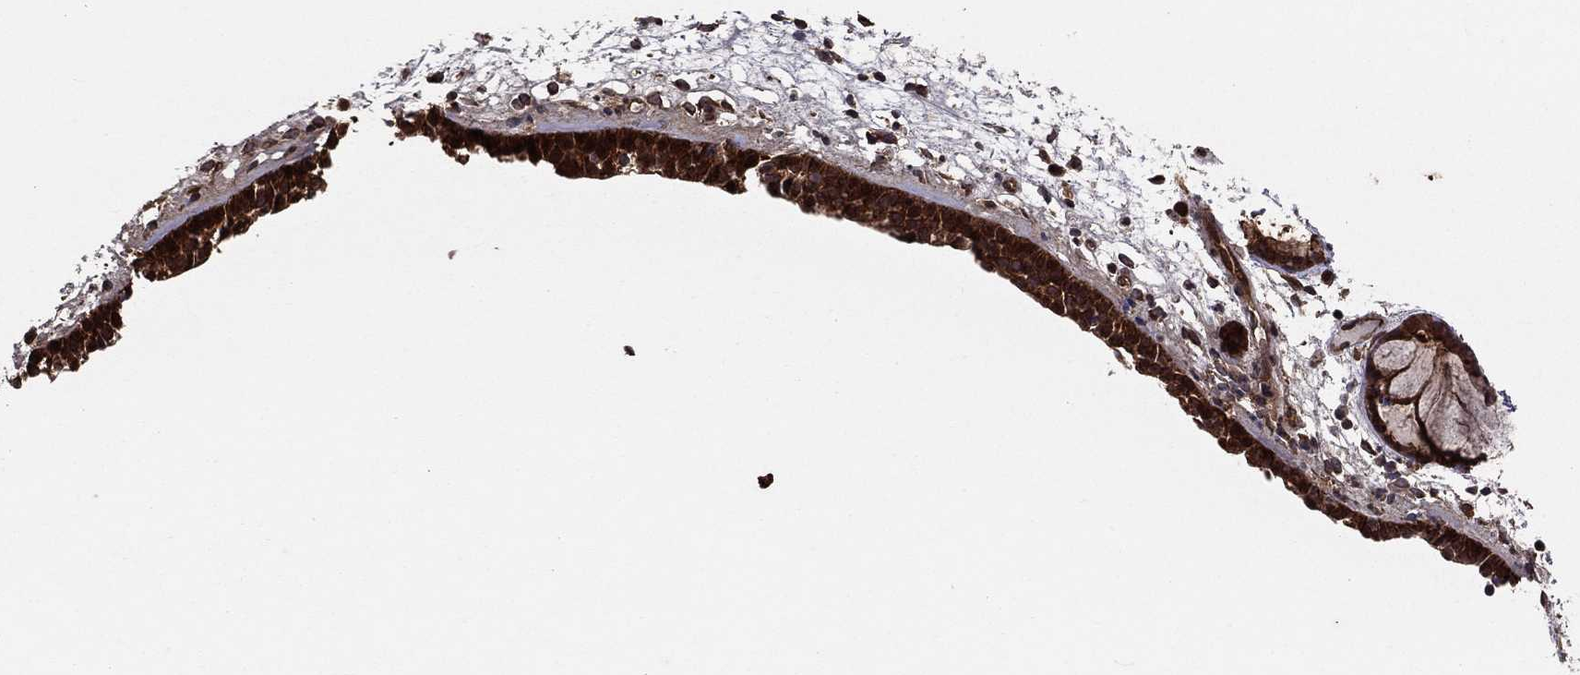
{"staining": {"intensity": "strong", "quantity": ">75%", "location": "cytoplasmic/membranous,nuclear"}, "tissue": "nasopharynx", "cell_type": "Respiratory epithelial cells", "image_type": "normal", "snomed": [{"axis": "morphology", "description": "Normal tissue, NOS"}, {"axis": "morphology", "description": "Polyp, NOS"}, {"axis": "topography", "description": "Nasopharynx"}], "caption": "This image demonstrates immunohistochemistry staining of unremarkable nasopharynx, with high strong cytoplasmic/membranous,nuclear staining in about >75% of respiratory epithelial cells.", "gene": "BABAM2", "patient": {"sex": "female", "age": 56}}